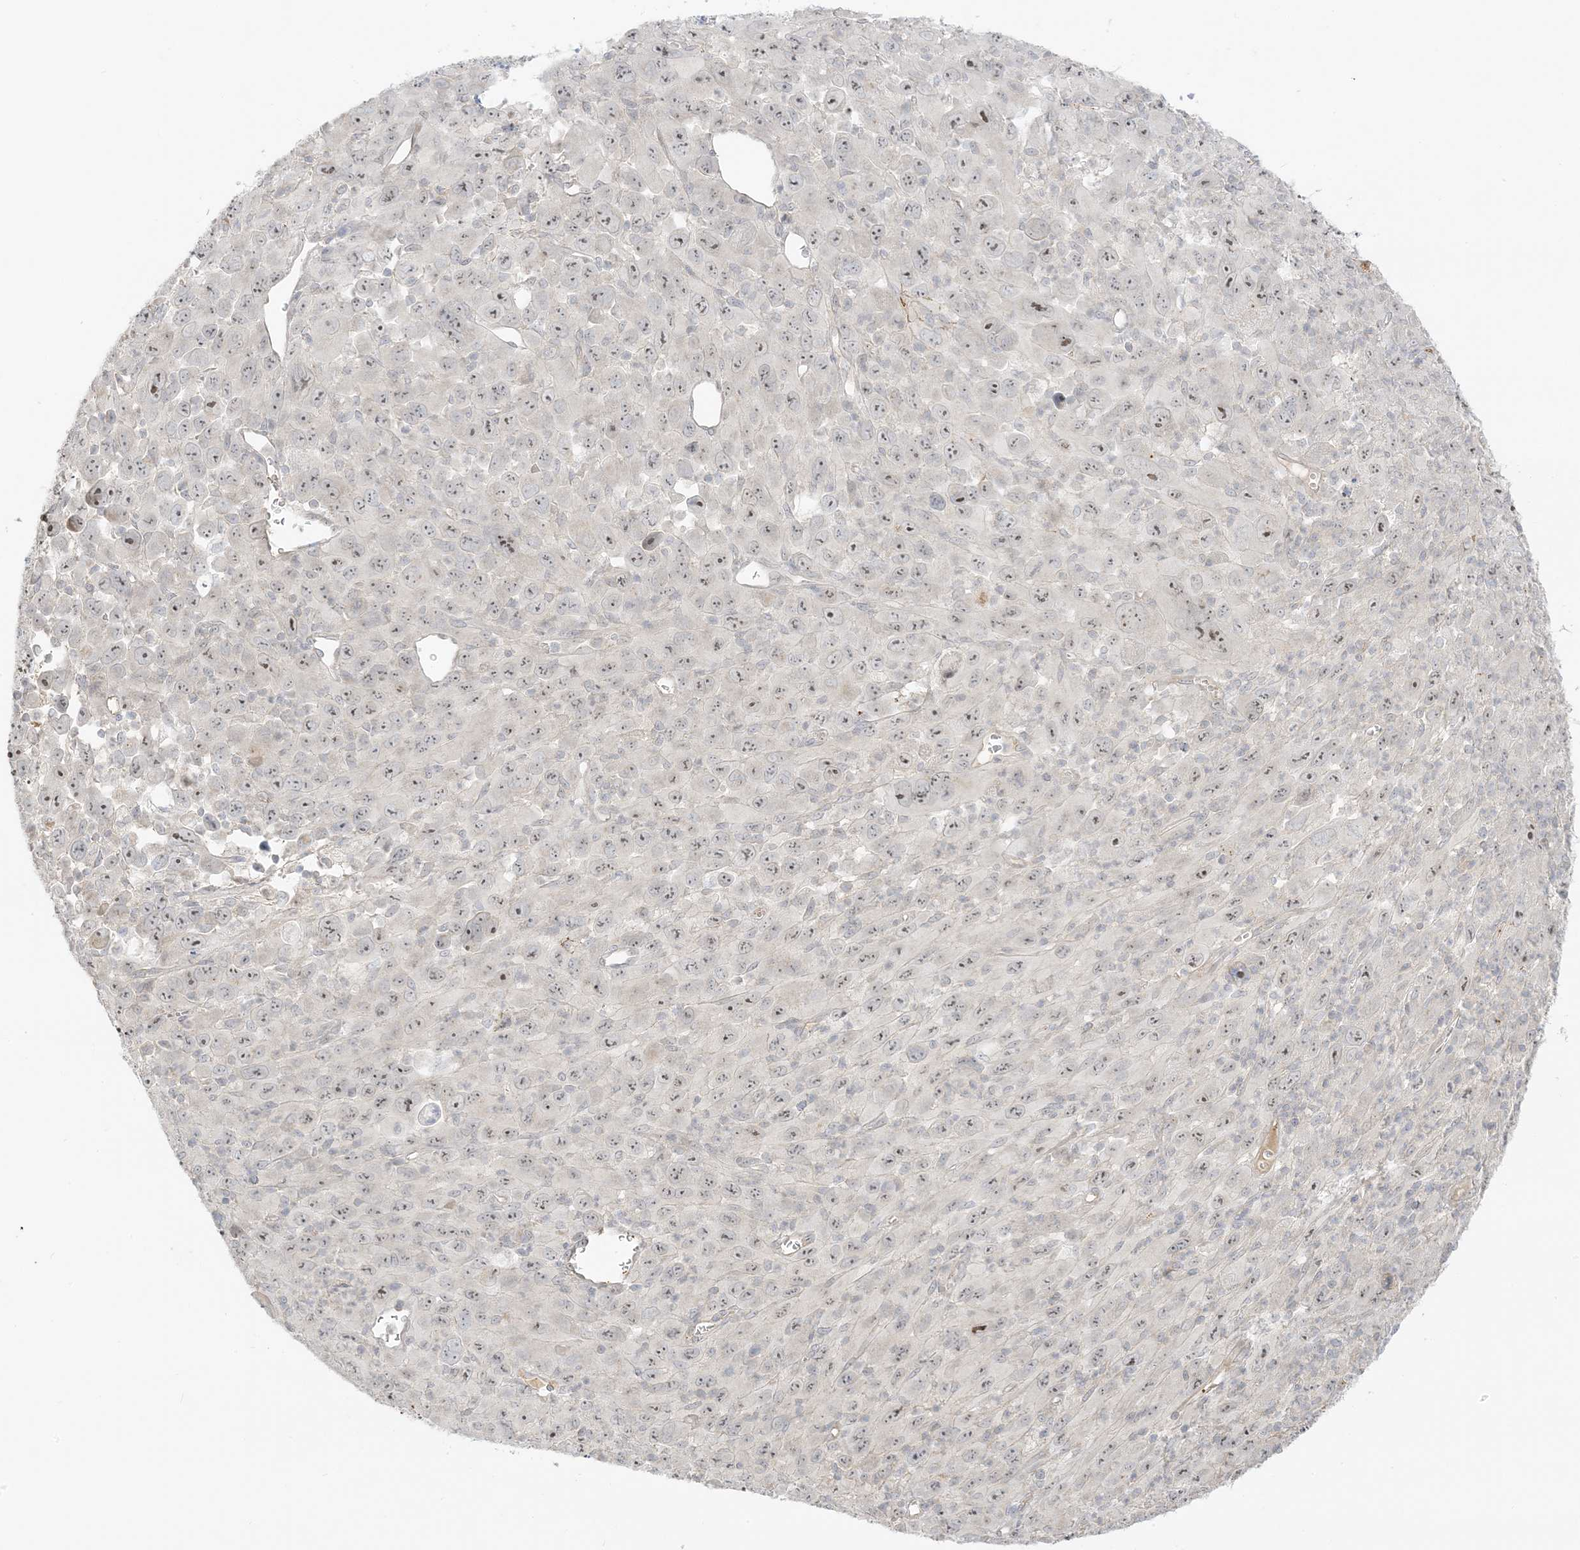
{"staining": {"intensity": "moderate", "quantity": ">75%", "location": "nuclear"}, "tissue": "melanoma", "cell_type": "Tumor cells", "image_type": "cancer", "snomed": [{"axis": "morphology", "description": "Malignant melanoma, Metastatic site"}, {"axis": "topography", "description": "Skin"}], "caption": "Malignant melanoma (metastatic site) stained for a protein (brown) demonstrates moderate nuclear positive positivity in about >75% of tumor cells.", "gene": "ETAA1", "patient": {"sex": "female", "age": 56}}